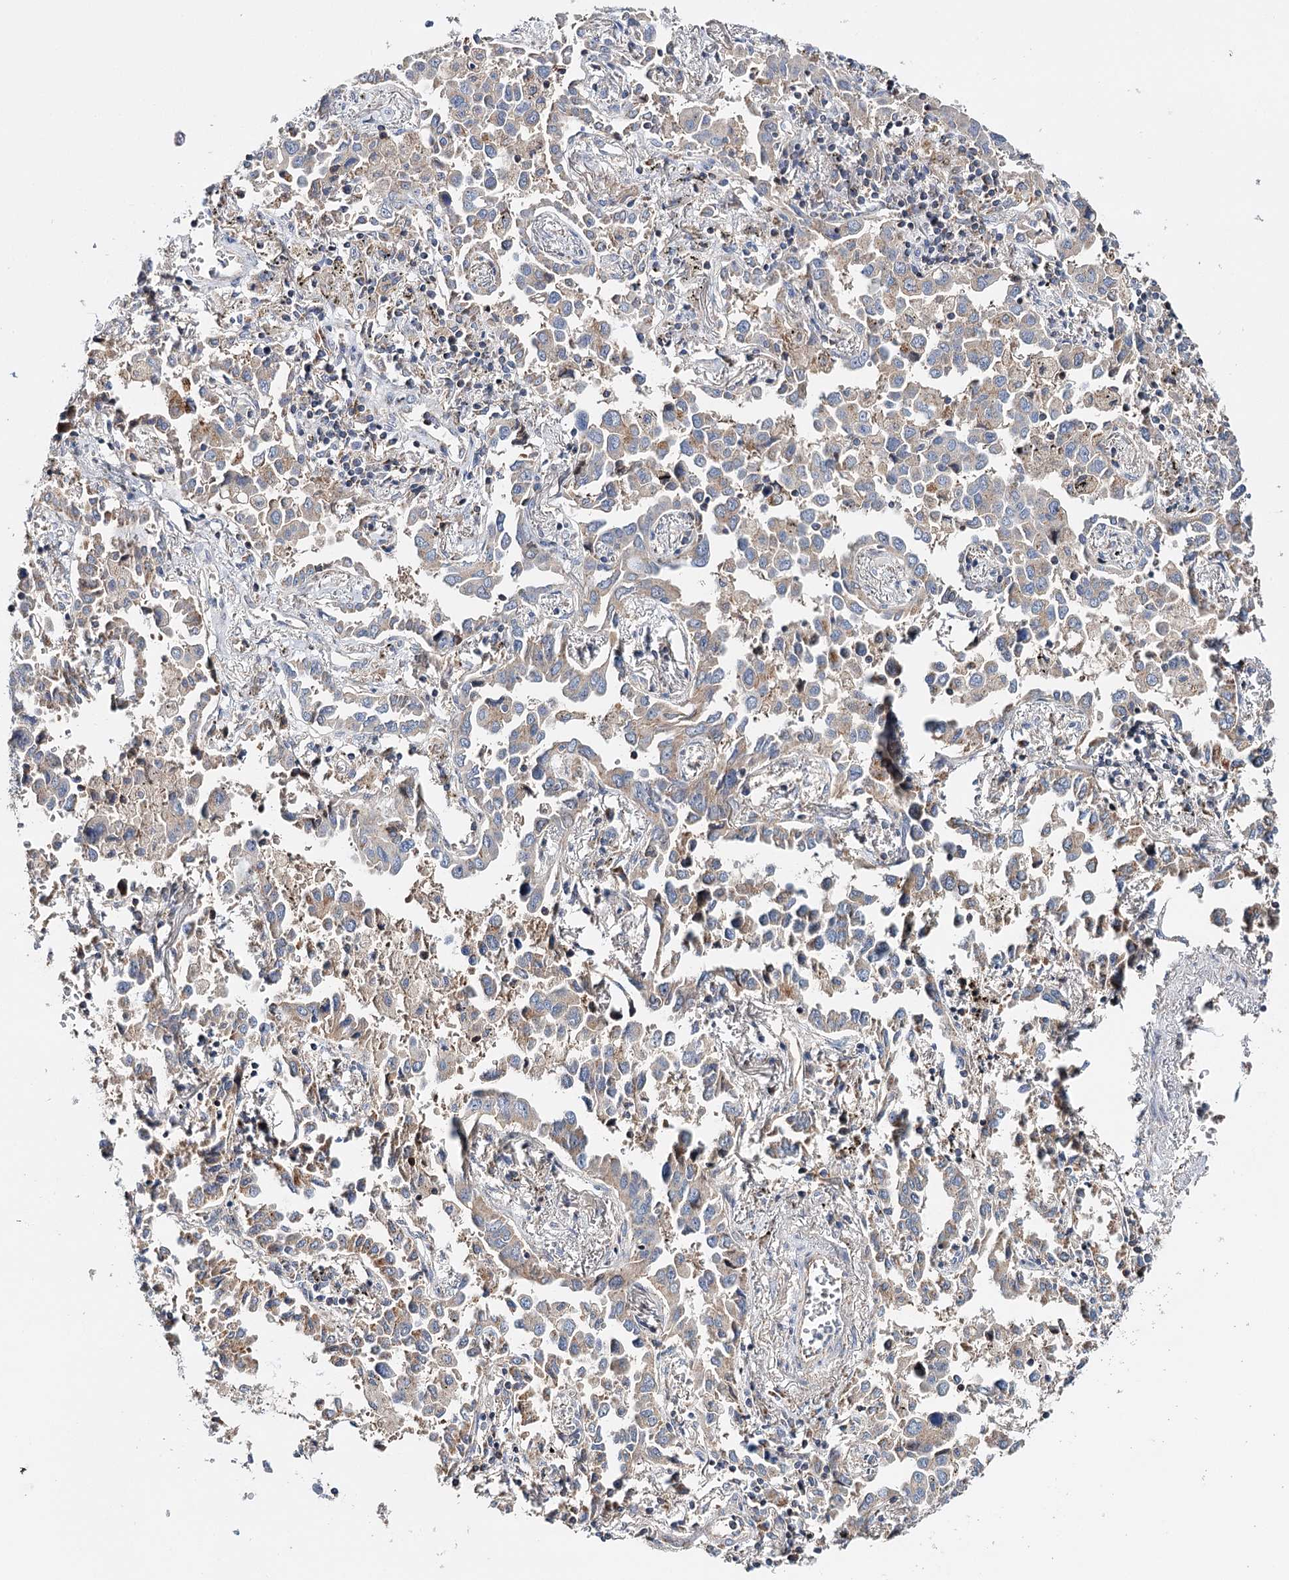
{"staining": {"intensity": "weak", "quantity": "25%-75%", "location": "cytoplasmic/membranous"}, "tissue": "lung cancer", "cell_type": "Tumor cells", "image_type": "cancer", "snomed": [{"axis": "morphology", "description": "Adenocarcinoma, NOS"}, {"axis": "topography", "description": "Lung"}], "caption": "Immunohistochemistry (IHC) histopathology image of lung cancer stained for a protein (brown), which exhibits low levels of weak cytoplasmic/membranous expression in about 25%-75% of tumor cells.", "gene": "CFAP46", "patient": {"sex": "male", "age": 67}}